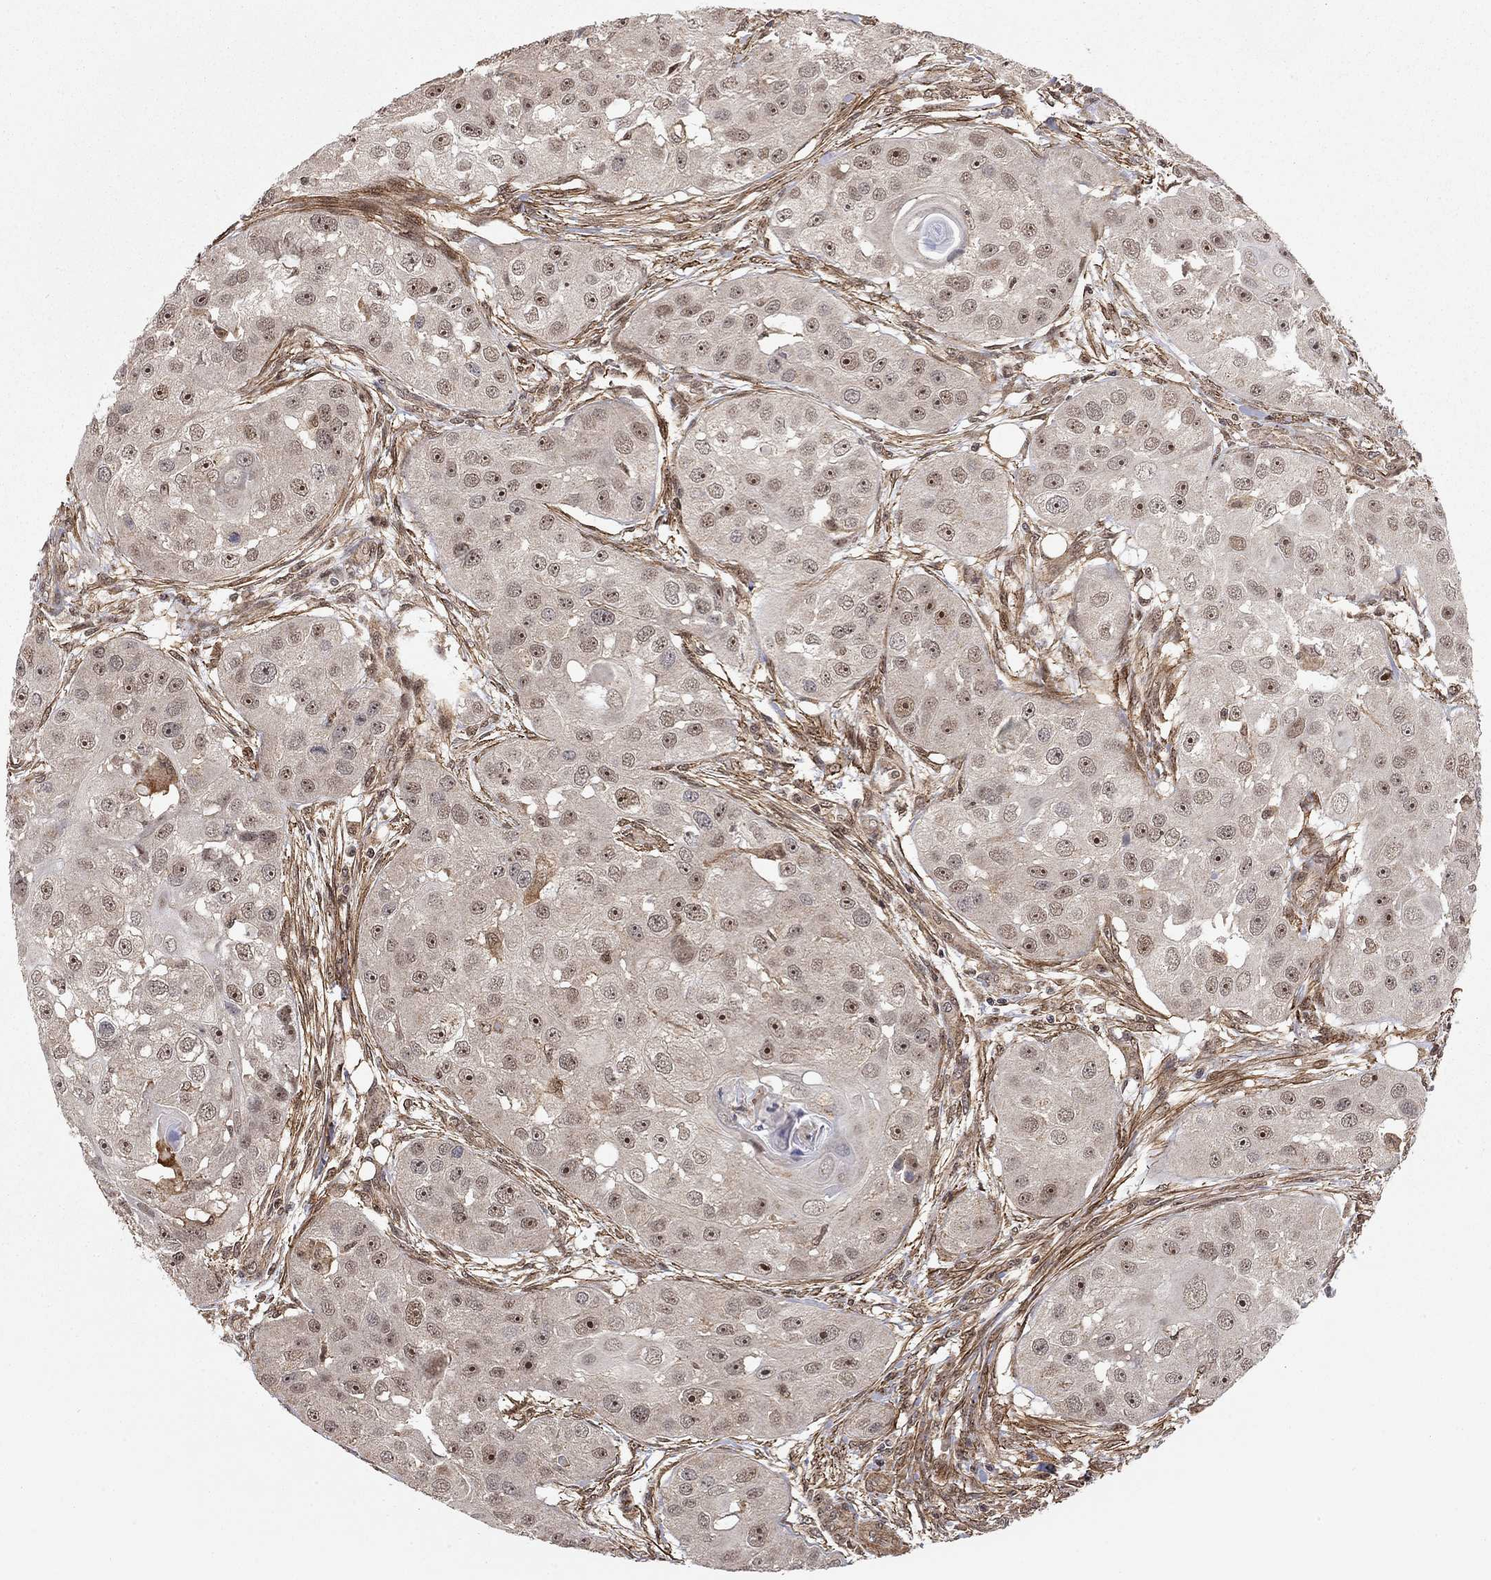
{"staining": {"intensity": "strong", "quantity": "<25%", "location": "nuclear"}, "tissue": "head and neck cancer", "cell_type": "Tumor cells", "image_type": "cancer", "snomed": [{"axis": "morphology", "description": "Squamous cell carcinoma, NOS"}, {"axis": "topography", "description": "Head-Neck"}], "caption": "Squamous cell carcinoma (head and neck) stained for a protein (brown) demonstrates strong nuclear positive expression in about <25% of tumor cells.", "gene": "TDP1", "patient": {"sex": "male", "age": 51}}